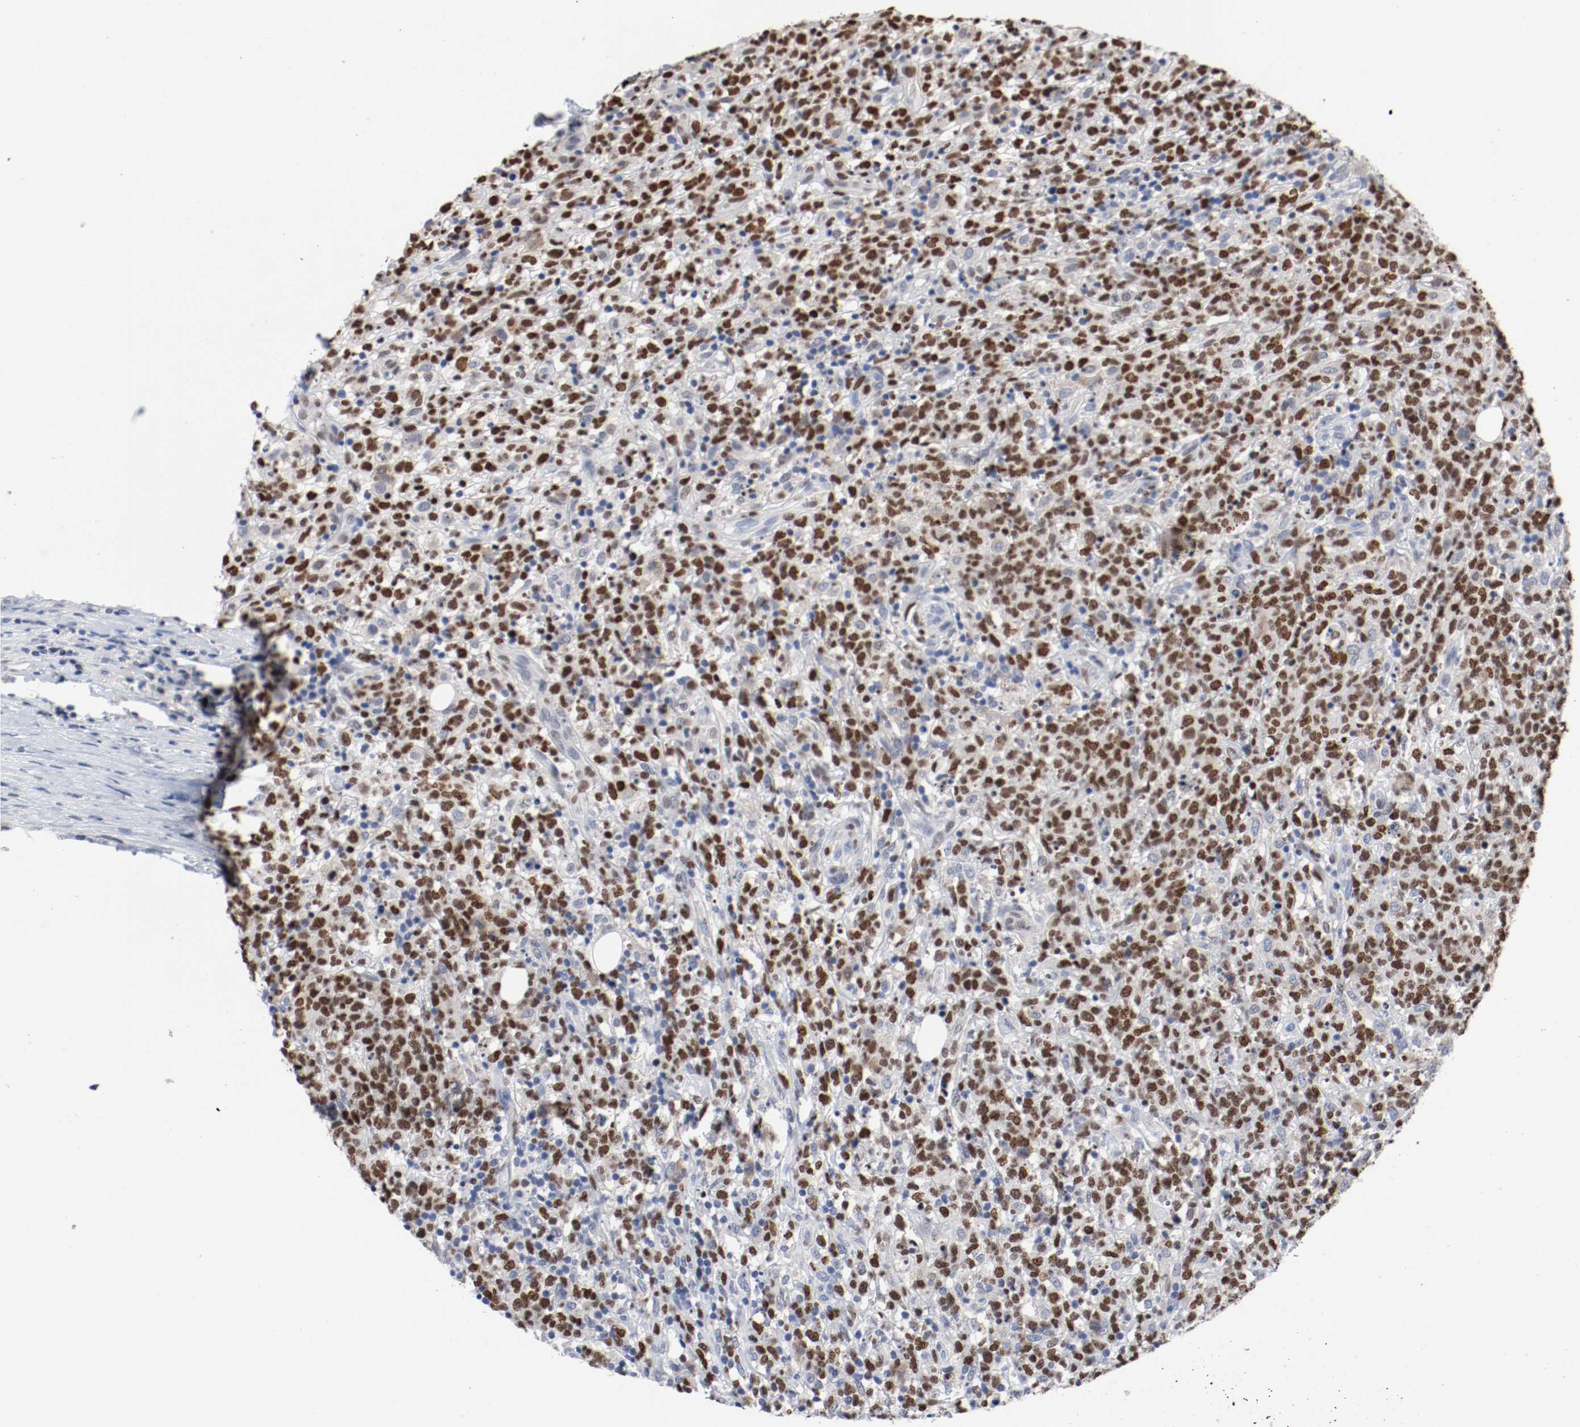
{"staining": {"intensity": "strong", "quantity": "25%-75%", "location": "nuclear"}, "tissue": "lymphoma", "cell_type": "Tumor cells", "image_type": "cancer", "snomed": [{"axis": "morphology", "description": "Malignant lymphoma, non-Hodgkin's type, High grade"}, {"axis": "topography", "description": "Lymph node"}], "caption": "Malignant lymphoma, non-Hodgkin's type (high-grade) stained for a protein (brown) demonstrates strong nuclear positive positivity in about 25%-75% of tumor cells.", "gene": "MCM6", "patient": {"sex": "female", "age": 73}}